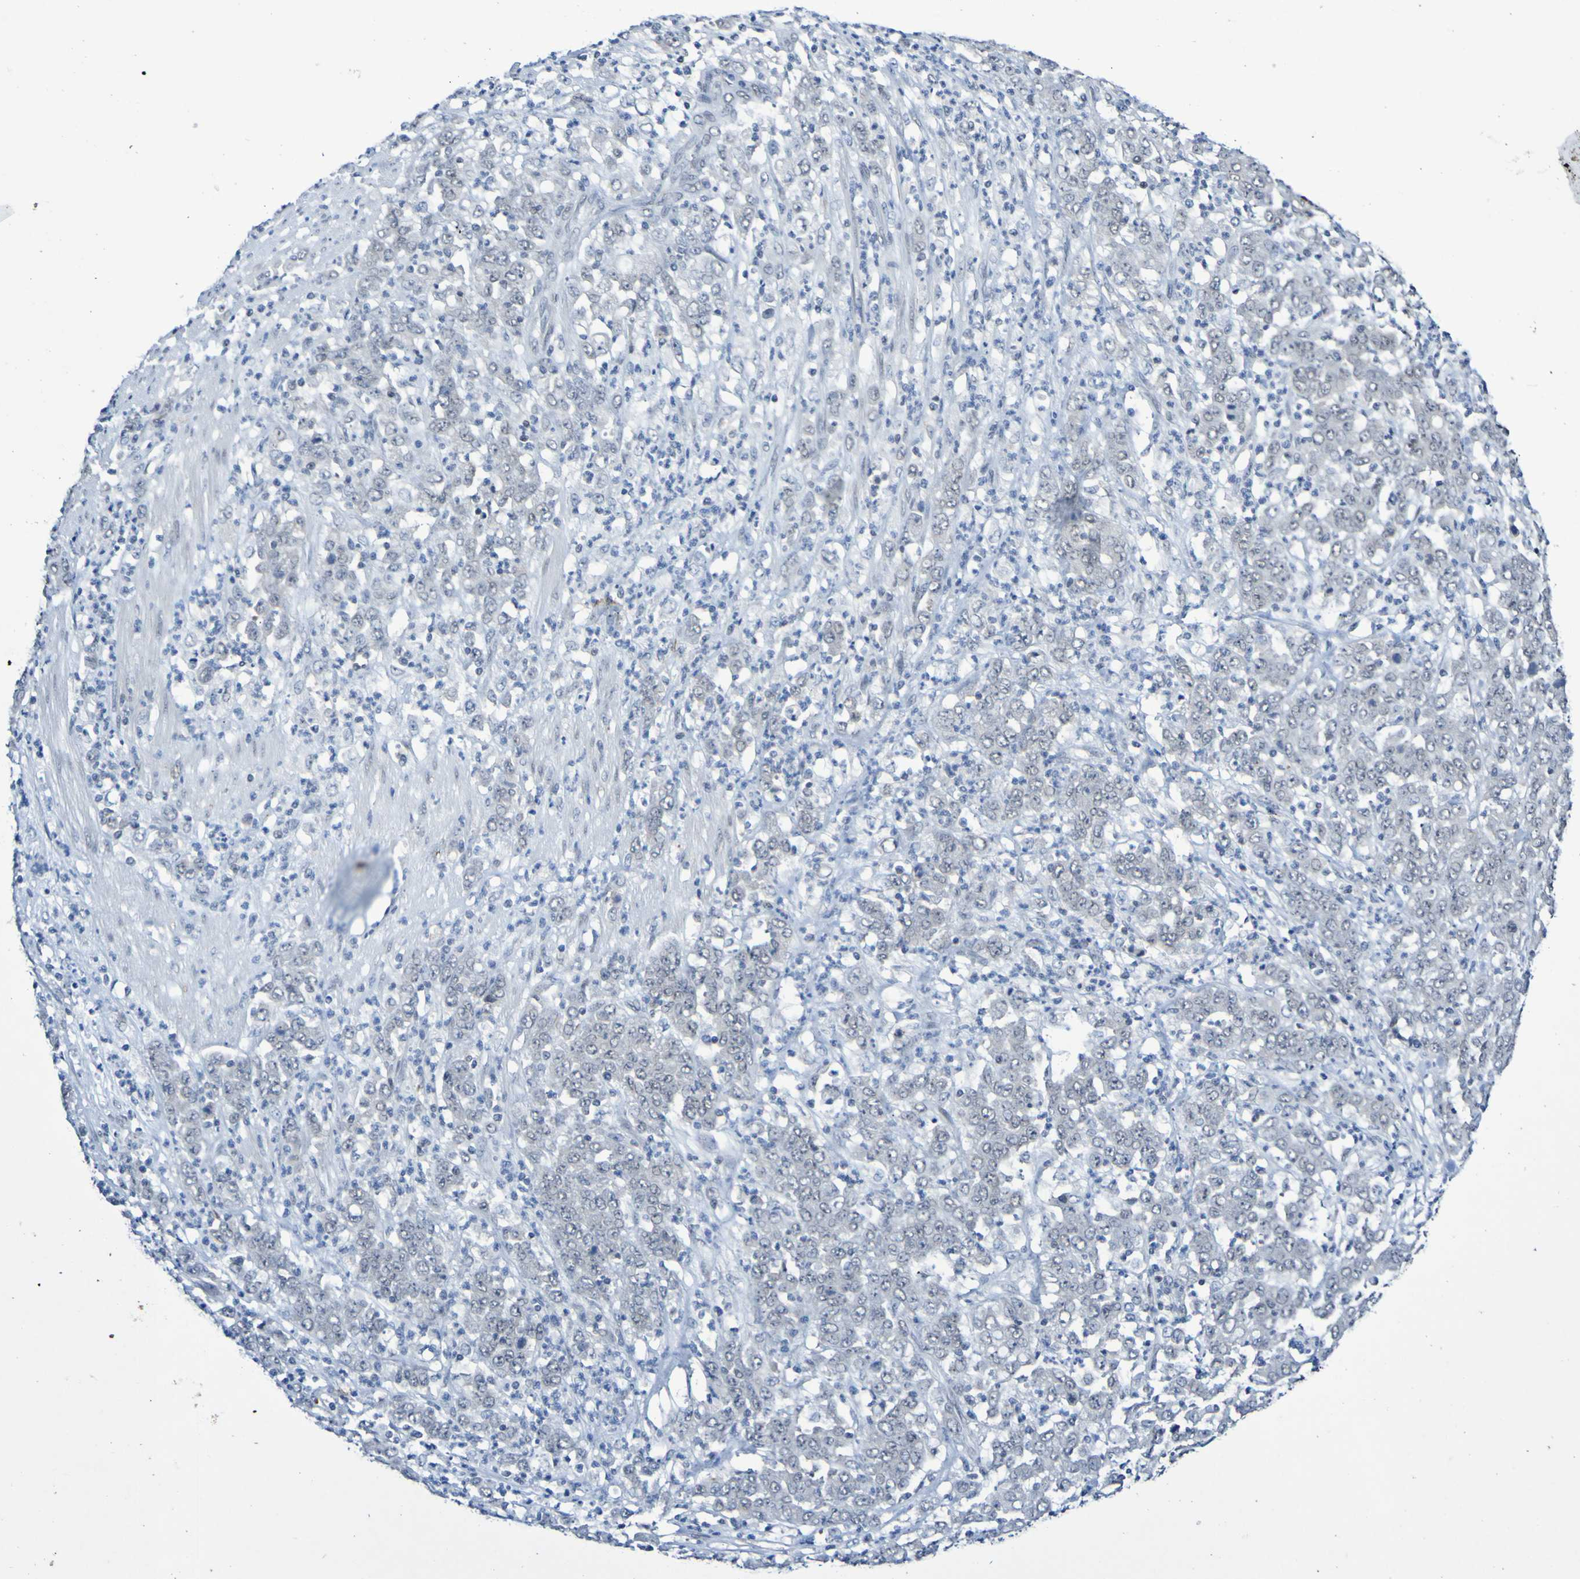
{"staining": {"intensity": "negative", "quantity": "none", "location": "none"}, "tissue": "stomach cancer", "cell_type": "Tumor cells", "image_type": "cancer", "snomed": [{"axis": "morphology", "description": "Adenocarcinoma, NOS"}, {"axis": "topography", "description": "Stomach, lower"}], "caption": "A photomicrograph of human stomach cancer is negative for staining in tumor cells. (Brightfield microscopy of DAB immunohistochemistry (IHC) at high magnification).", "gene": "PCGF1", "patient": {"sex": "female", "age": 71}}